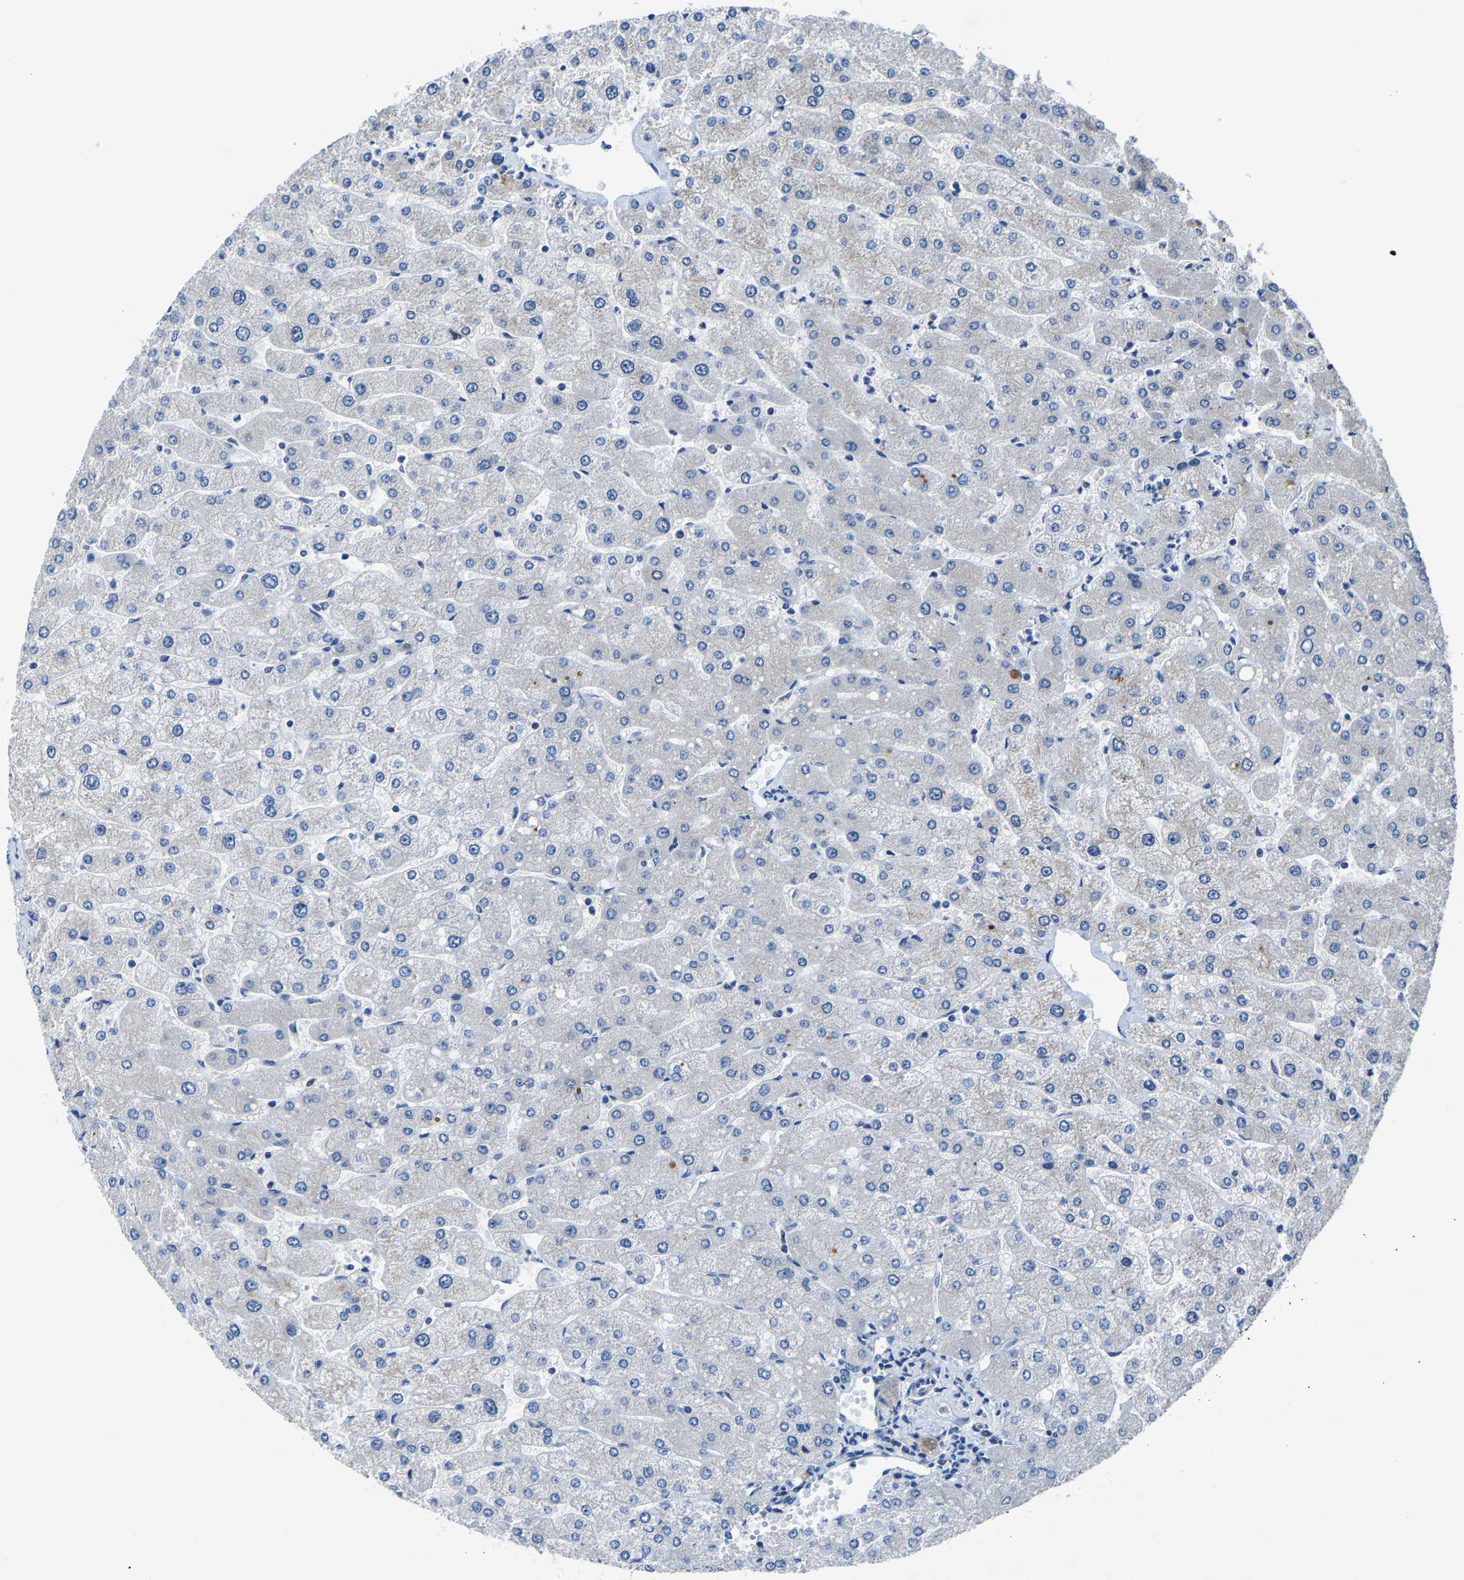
{"staining": {"intensity": "negative", "quantity": "none", "location": "none"}, "tissue": "liver", "cell_type": "Cholangiocytes", "image_type": "normal", "snomed": [{"axis": "morphology", "description": "Normal tissue, NOS"}, {"axis": "topography", "description": "Liver"}], "caption": "This is an IHC micrograph of normal liver. There is no staining in cholangiocytes.", "gene": "G3BP2", "patient": {"sex": "male", "age": 55}}